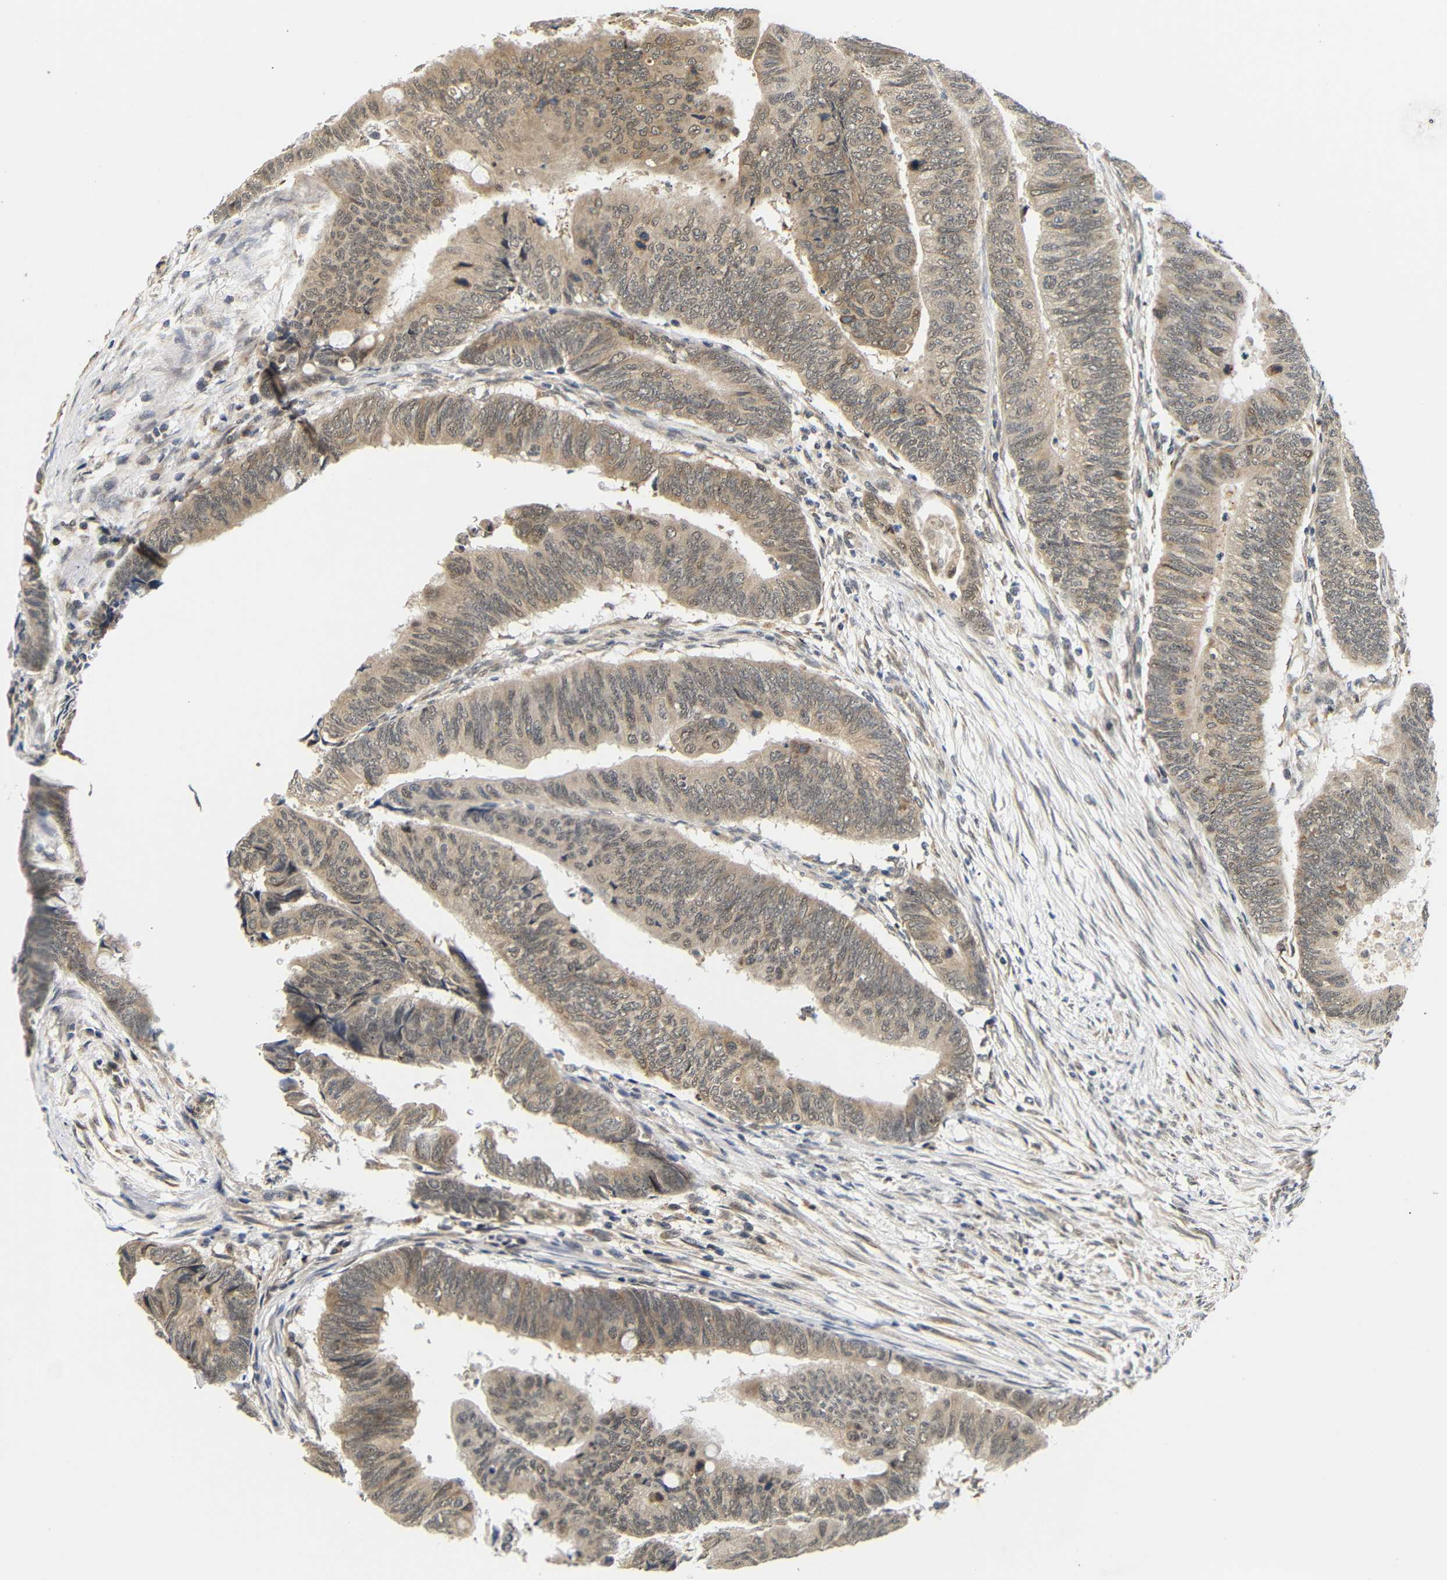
{"staining": {"intensity": "weak", "quantity": ">75%", "location": "cytoplasmic/membranous"}, "tissue": "colorectal cancer", "cell_type": "Tumor cells", "image_type": "cancer", "snomed": [{"axis": "morphology", "description": "Normal tissue, NOS"}, {"axis": "morphology", "description": "Adenocarcinoma, NOS"}, {"axis": "topography", "description": "Rectum"}, {"axis": "topography", "description": "Peripheral nerve tissue"}], "caption": "The histopathology image reveals immunohistochemical staining of adenocarcinoma (colorectal). There is weak cytoplasmic/membranous staining is identified in approximately >75% of tumor cells.", "gene": "GJA5", "patient": {"sex": "male", "age": 92}}